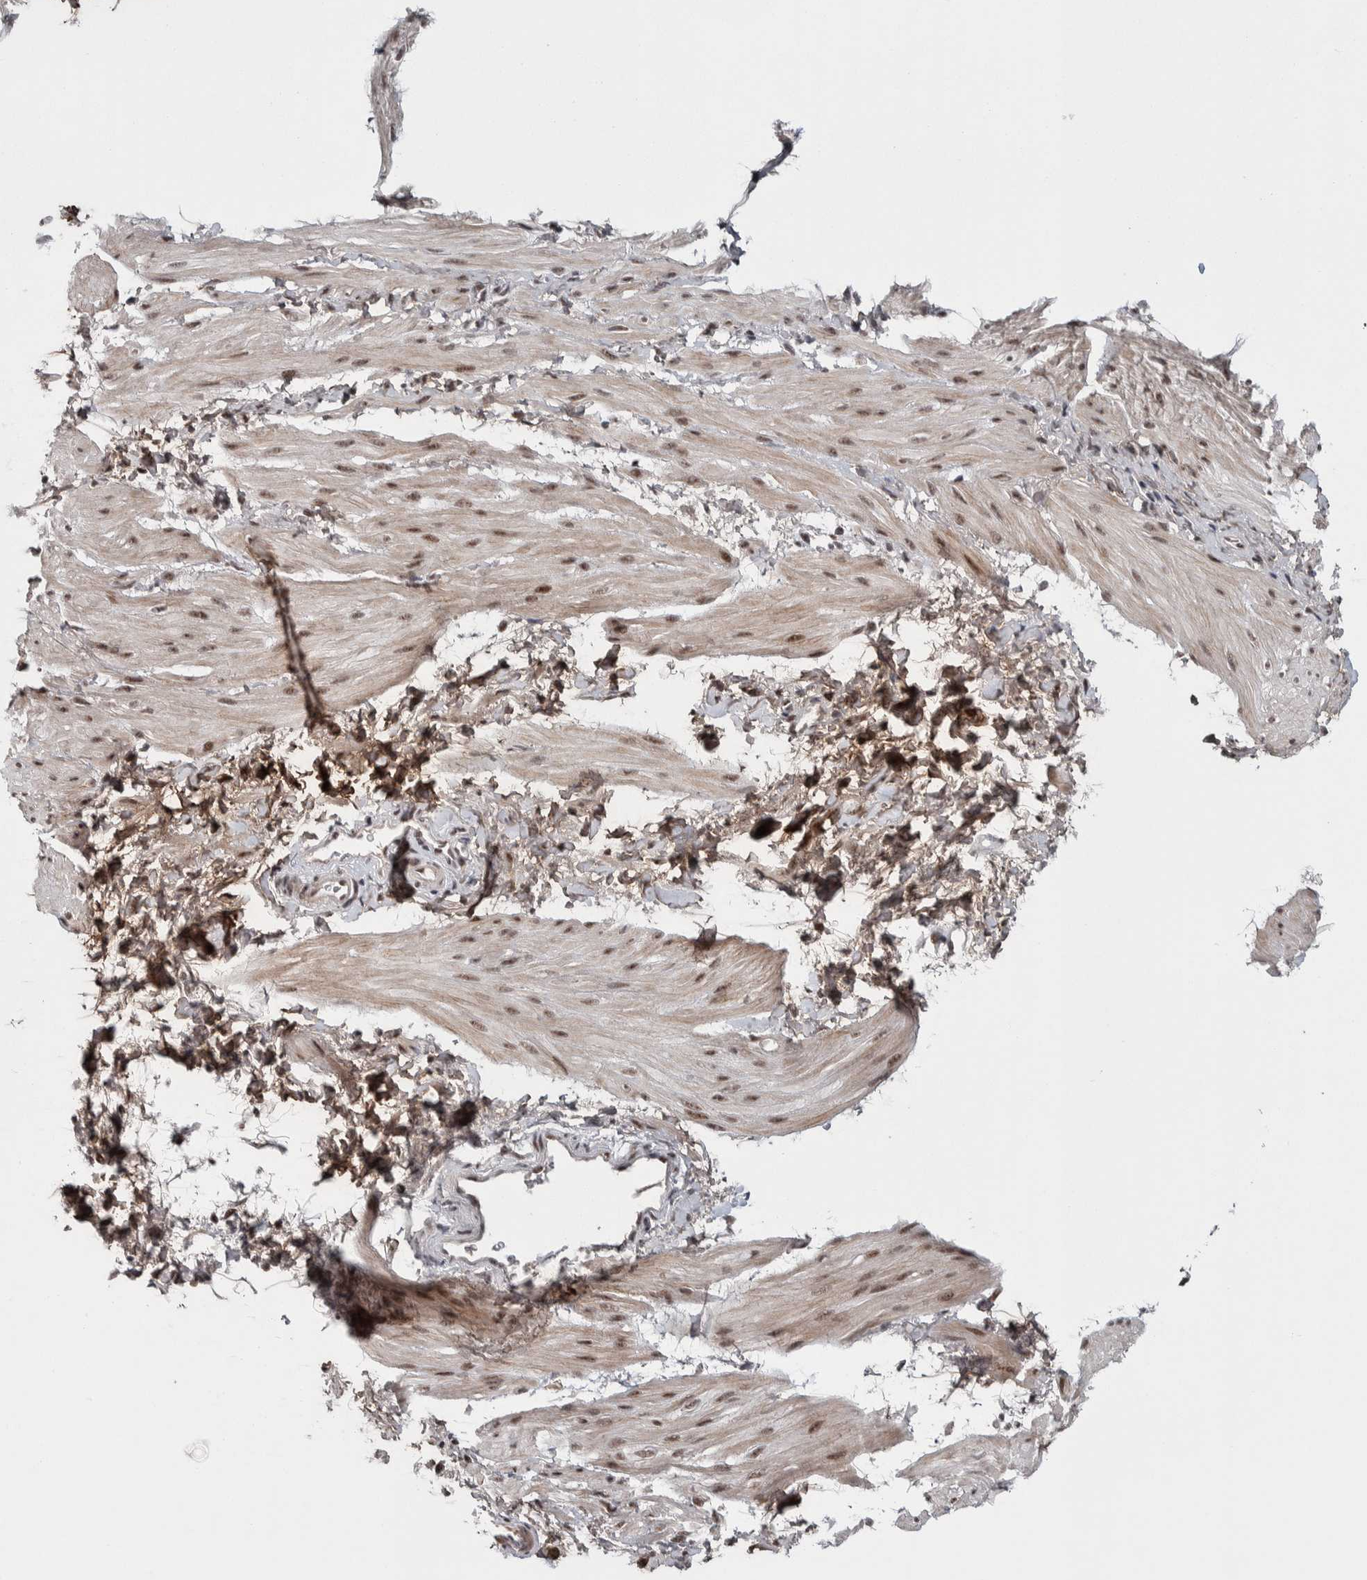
{"staining": {"intensity": "moderate", "quantity": "<25%", "location": "nuclear"}, "tissue": "smooth muscle", "cell_type": "Smooth muscle cells", "image_type": "normal", "snomed": [{"axis": "morphology", "description": "Normal tissue, NOS"}, {"axis": "topography", "description": "Smooth muscle"}], "caption": "A brown stain highlights moderate nuclear positivity of a protein in smooth muscle cells of unremarkable human smooth muscle.", "gene": "ASPN", "patient": {"sex": "male", "age": 16}}